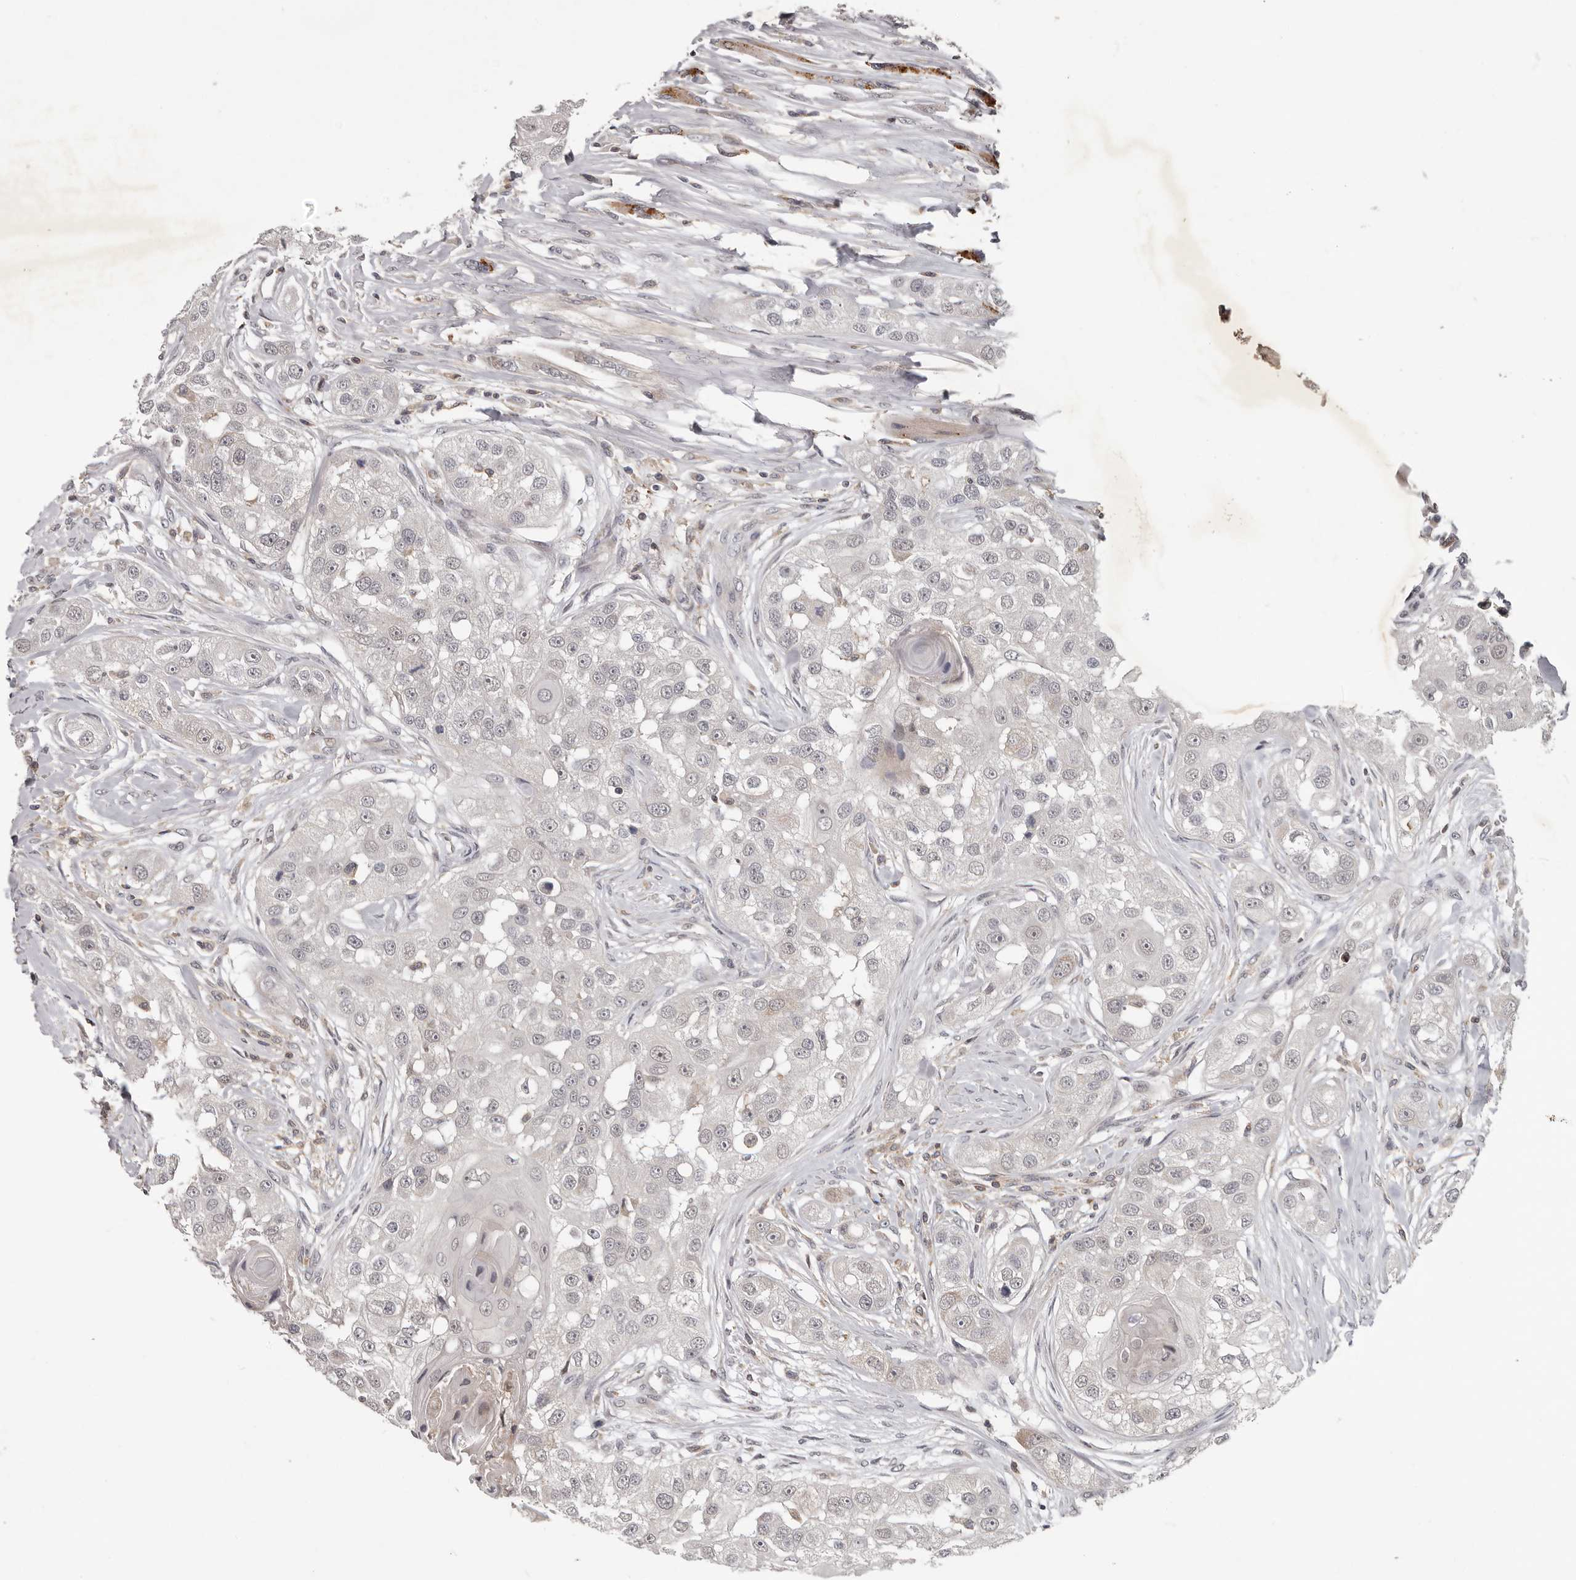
{"staining": {"intensity": "negative", "quantity": "none", "location": "none"}, "tissue": "head and neck cancer", "cell_type": "Tumor cells", "image_type": "cancer", "snomed": [{"axis": "morphology", "description": "Normal tissue, NOS"}, {"axis": "morphology", "description": "Squamous cell carcinoma, NOS"}, {"axis": "topography", "description": "Skeletal muscle"}, {"axis": "topography", "description": "Head-Neck"}], "caption": "Immunohistochemistry micrograph of neoplastic tissue: human head and neck squamous cell carcinoma stained with DAB (3,3'-diaminobenzidine) reveals no significant protein expression in tumor cells. The staining was performed using DAB (3,3'-diaminobenzidine) to visualize the protein expression in brown, while the nuclei were stained in blue with hematoxylin (Magnification: 20x).", "gene": "ANKRD44", "patient": {"sex": "male", "age": 51}}